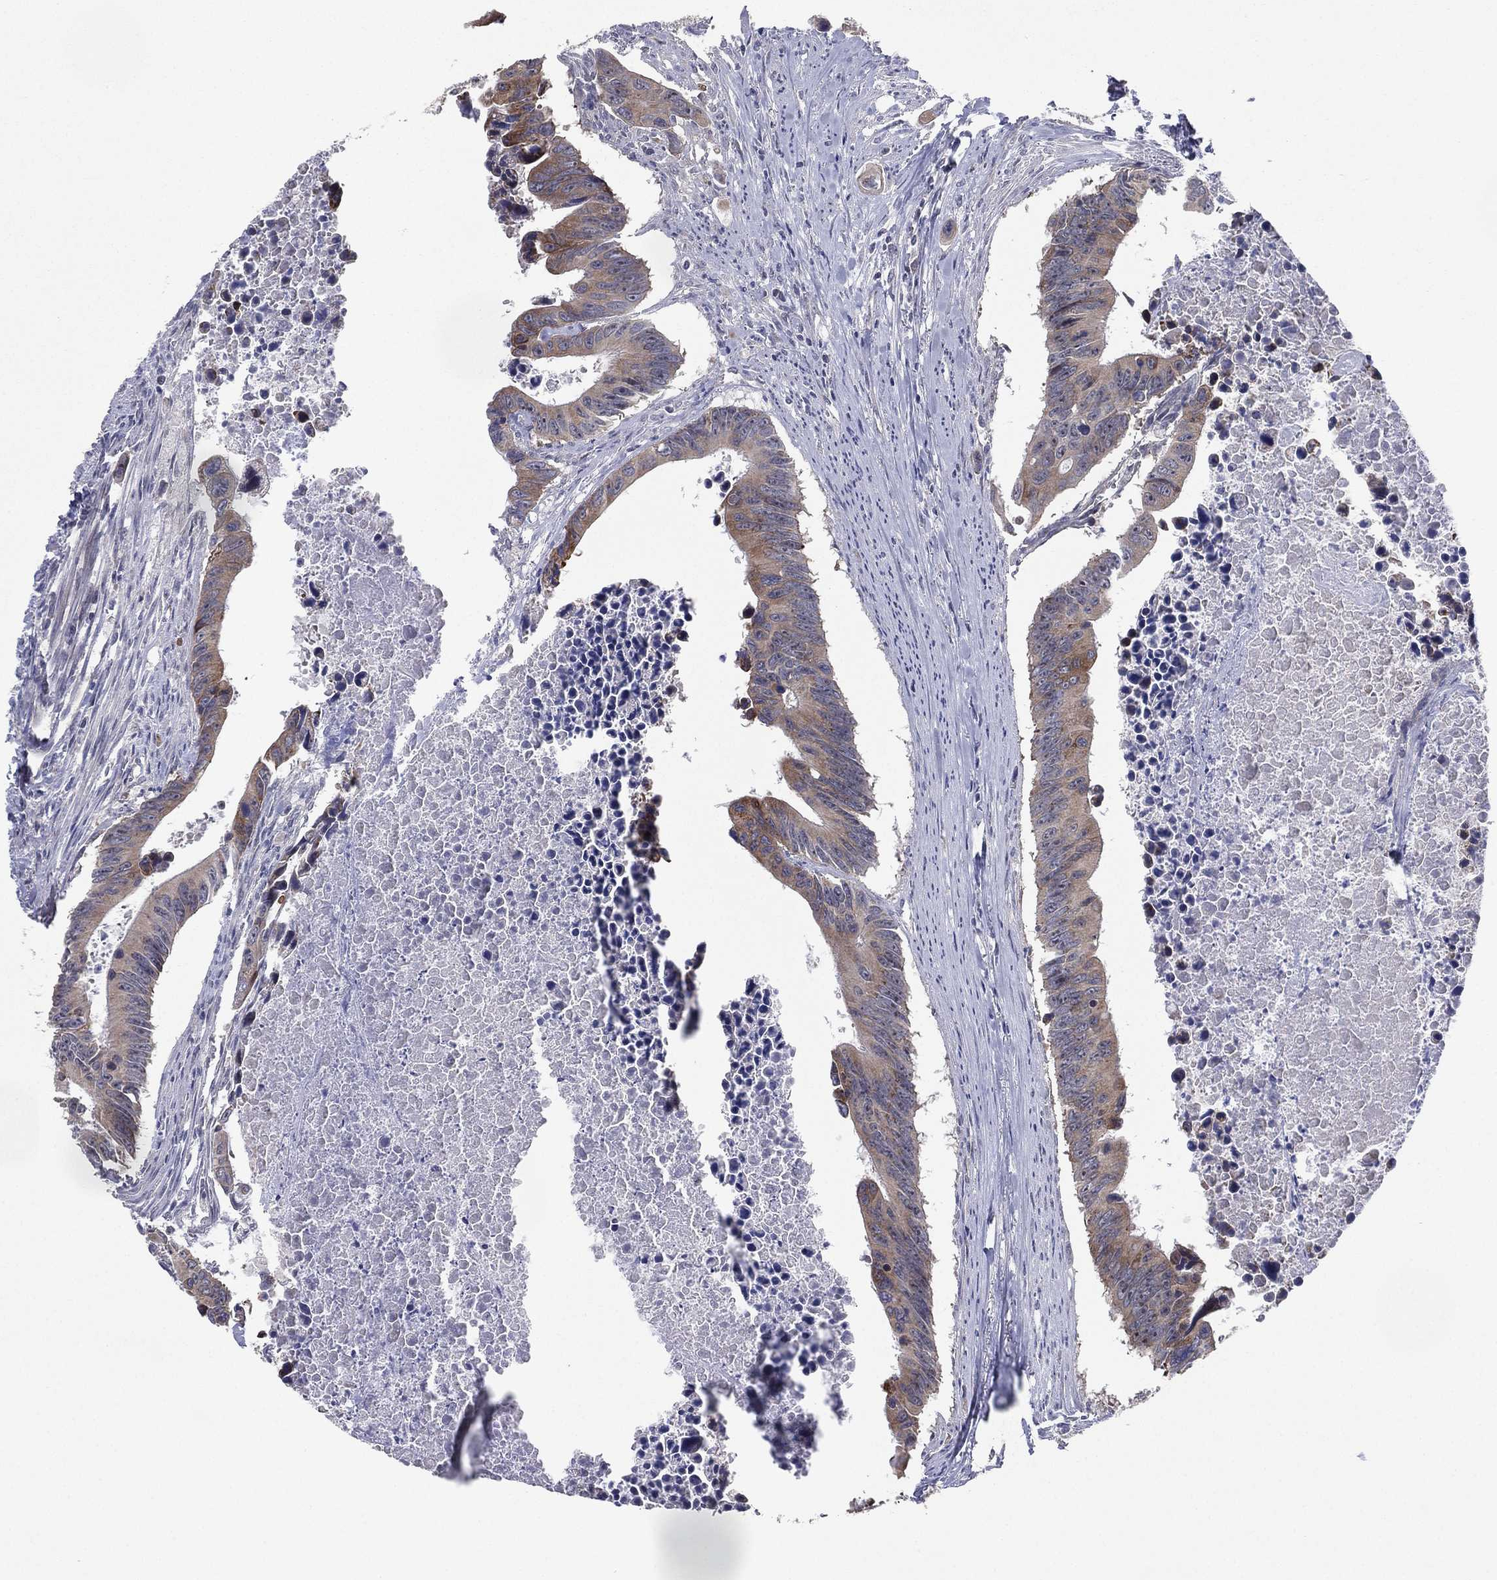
{"staining": {"intensity": "weak", "quantity": ">75%", "location": "cytoplasmic/membranous"}, "tissue": "colorectal cancer", "cell_type": "Tumor cells", "image_type": "cancer", "snomed": [{"axis": "morphology", "description": "Adenocarcinoma, NOS"}, {"axis": "topography", "description": "Colon"}], "caption": "Brown immunohistochemical staining in colorectal cancer (adenocarcinoma) reveals weak cytoplasmic/membranous positivity in approximately >75% of tumor cells.", "gene": "KAT14", "patient": {"sex": "female", "age": 87}}